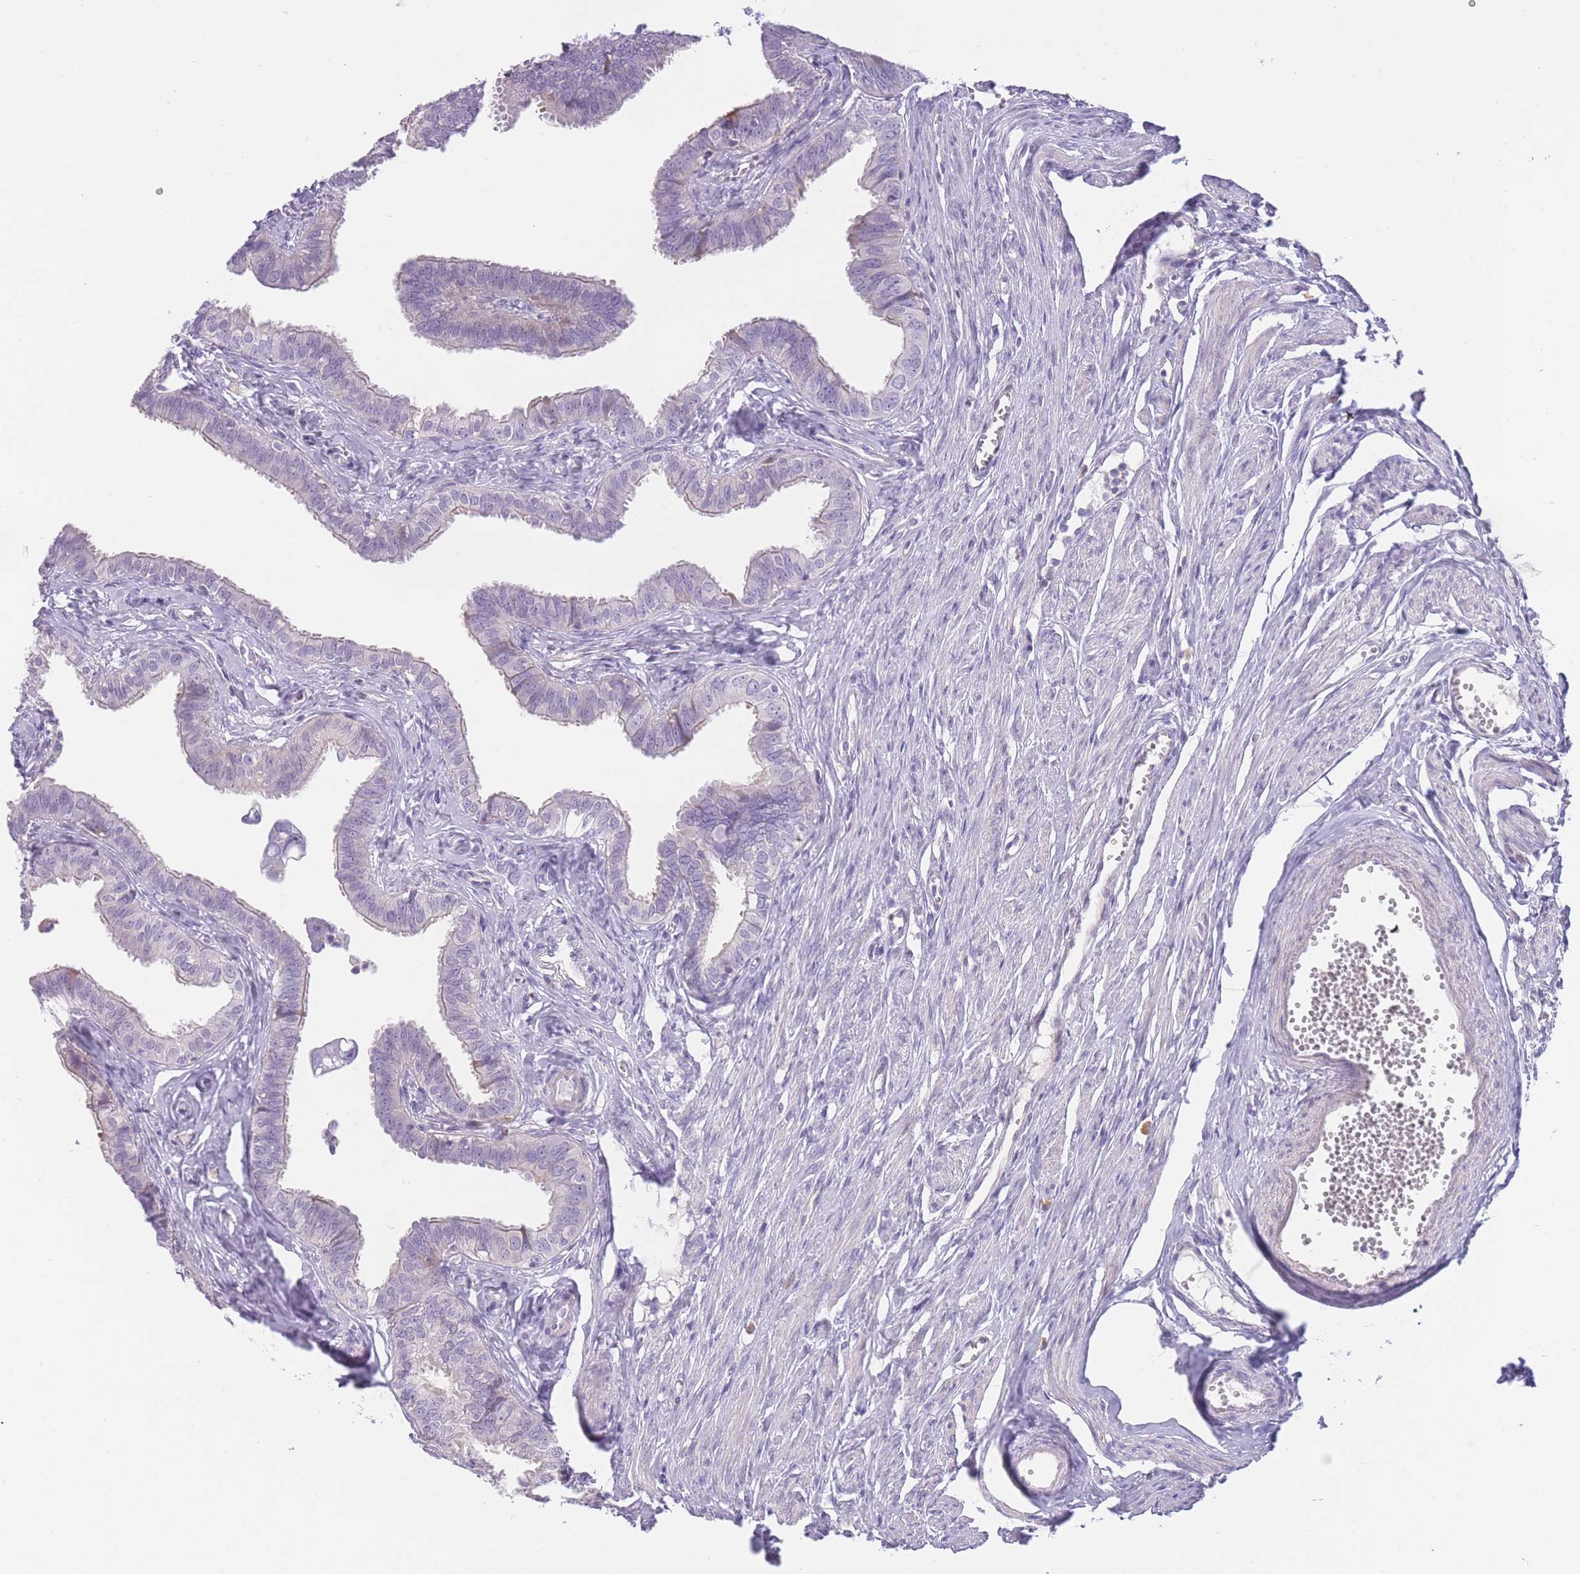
{"staining": {"intensity": "negative", "quantity": "none", "location": "none"}, "tissue": "fallopian tube", "cell_type": "Glandular cells", "image_type": "normal", "snomed": [{"axis": "morphology", "description": "Normal tissue, NOS"}, {"axis": "morphology", "description": "Carcinoma, NOS"}, {"axis": "topography", "description": "Fallopian tube"}, {"axis": "topography", "description": "Ovary"}], "caption": "Glandular cells are negative for brown protein staining in unremarkable fallopian tube. (DAB IHC, high magnification).", "gene": "IMPG1", "patient": {"sex": "female", "age": 59}}